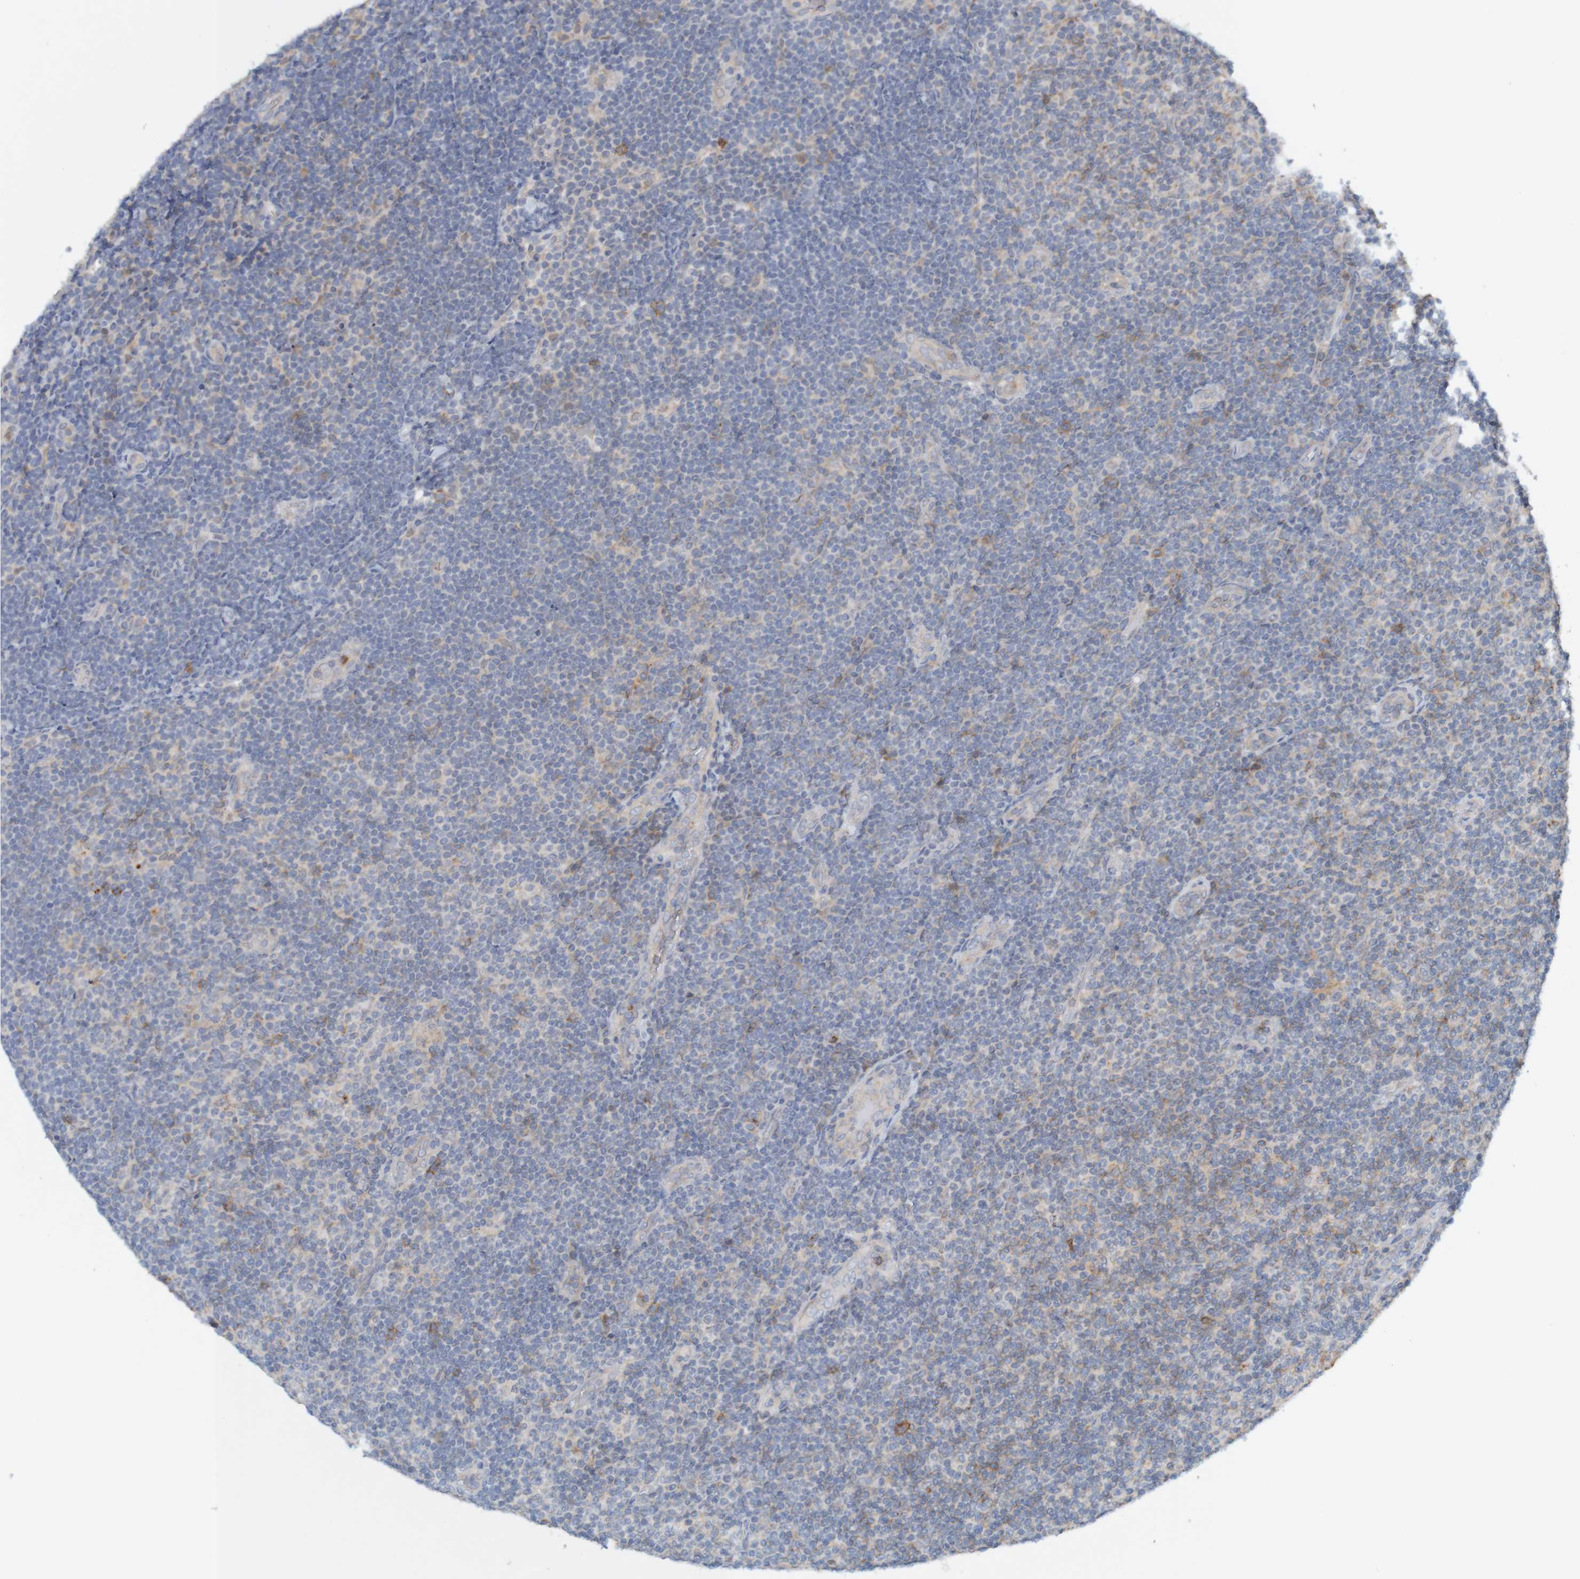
{"staining": {"intensity": "negative", "quantity": "none", "location": "none"}, "tissue": "lymphoma", "cell_type": "Tumor cells", "image_type": "cancer", "snomed": [{"axis": "morphology", "description": "Malignant lymphoma, non-Hodgkin's type, Low grade"}, {"axis": "topography", "description": "Lymph node"}], "caption": "Immunohistochemical staining of malignant lymphoma, non-Hodgkin's type (low-grade) reveals no significant expression in tumor cells.", "gene": "NAV2", "patient": {"sex": "male", "age": 83}}